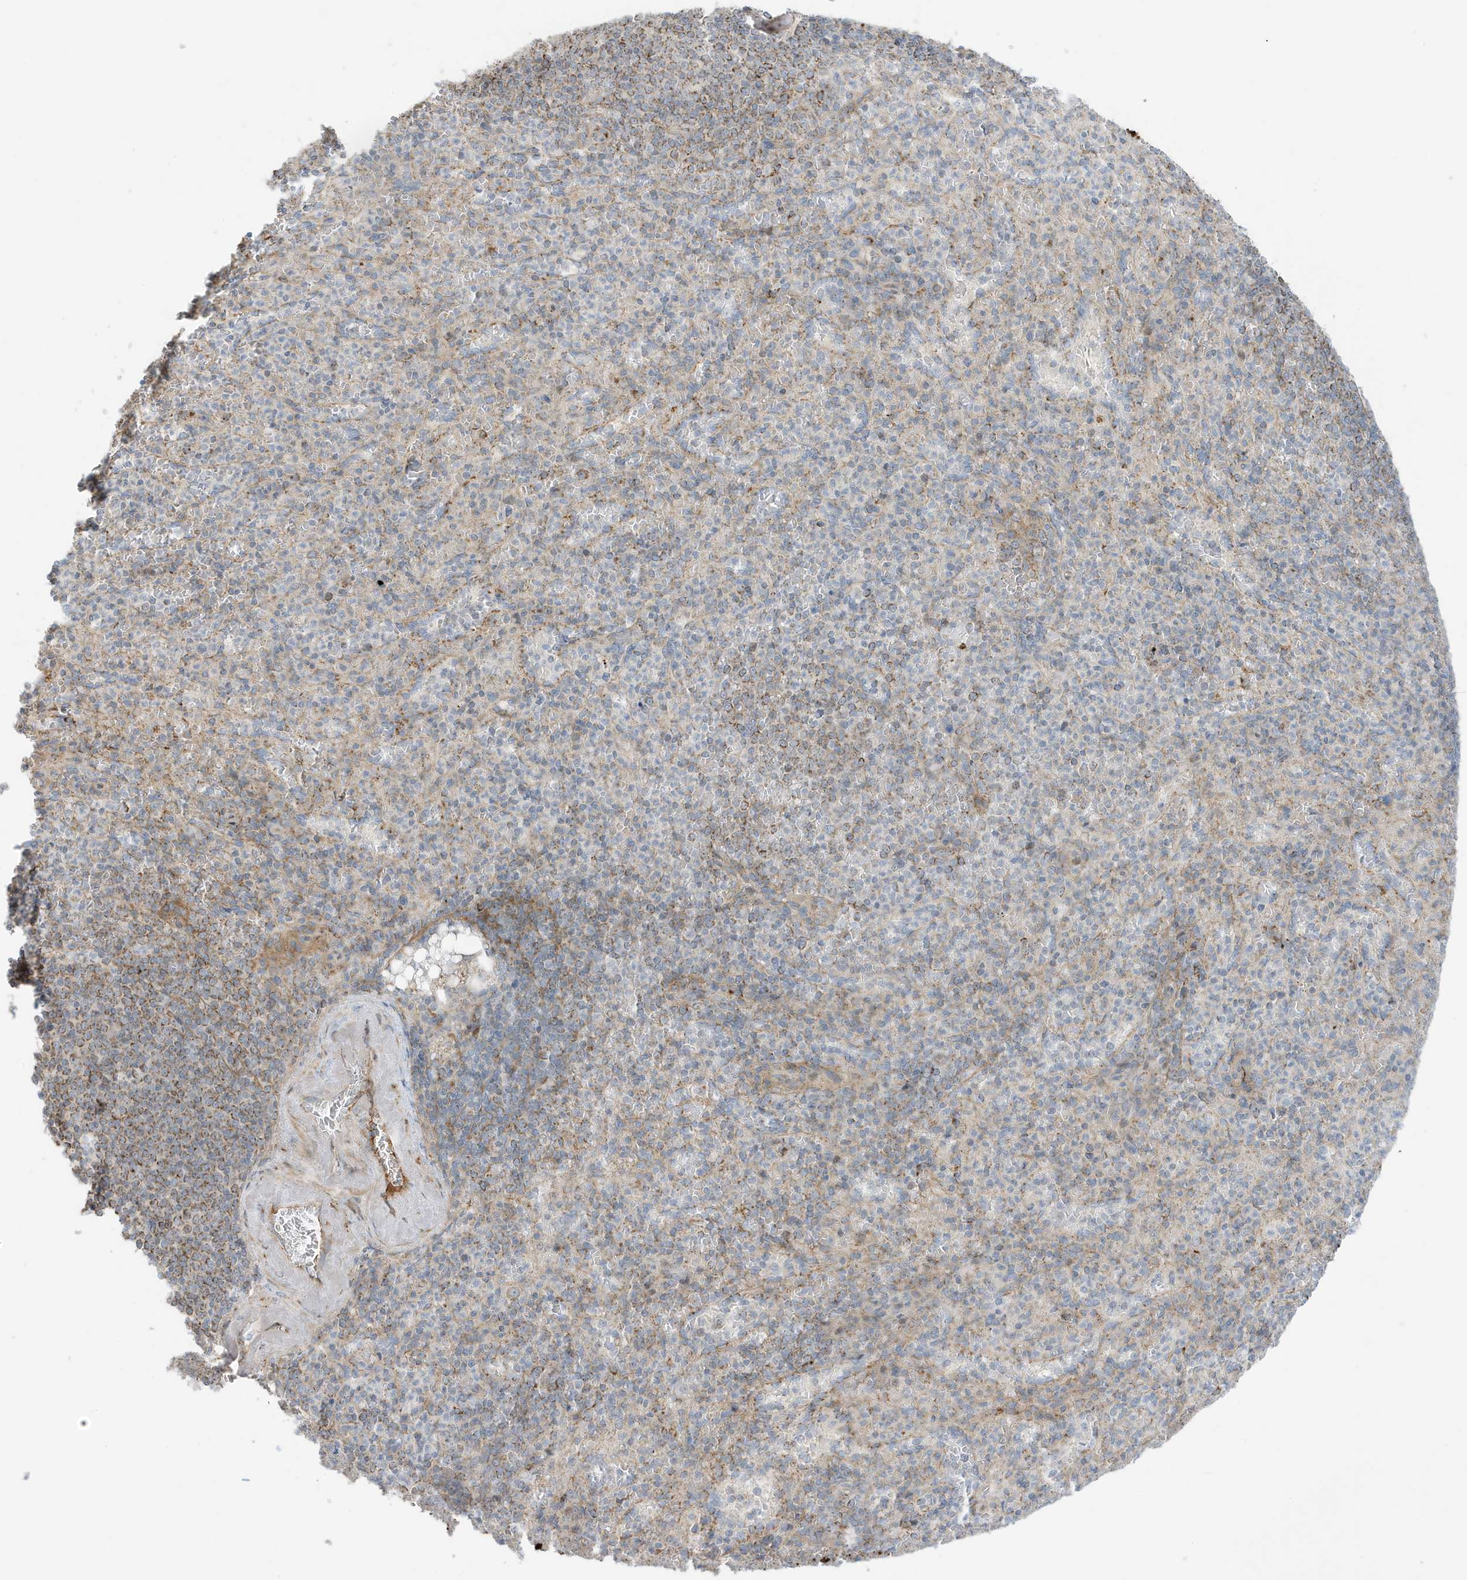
{"staining": {"intensity": "moderate", "quantity": "<25%", "location": "cytoplasmic/membranous"}, "tissue": "spleen", "cell_type": "Cells in red pulp", "image_type": "normal", "snomed": [{"axis": "morphology", "description": "Normal tissue, NOS"}, {"axis": "topography", "description": "Spleen"}], "caption": "A micrograph of spleen stained for a protein reveals moderate cytoplasmic/membranous brown staining in cells in red pulp.", "gene": "IFT57", "patient": {"sex": "female", "age": 74}}